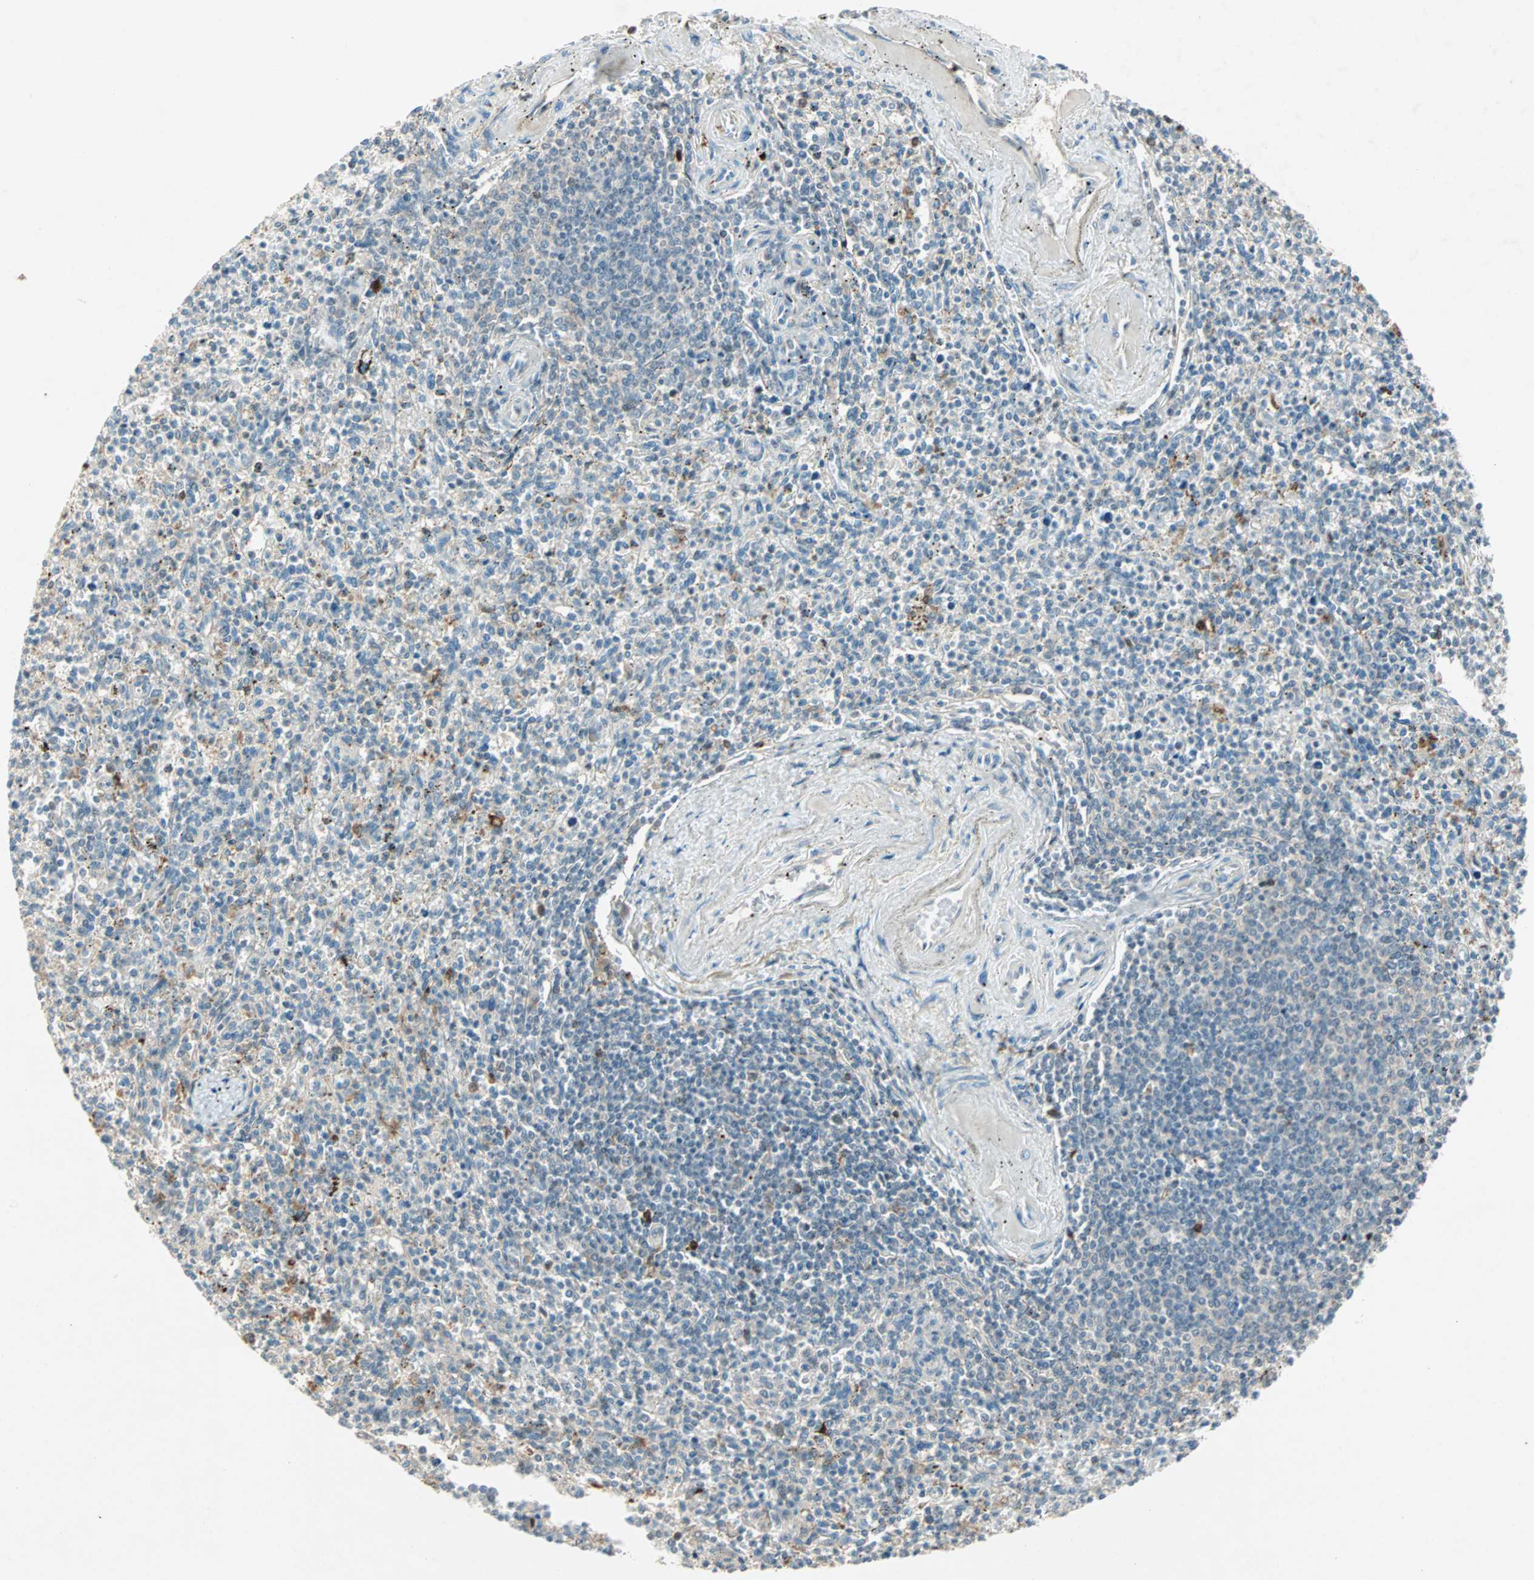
{"staining": {"intensity": "weak", "quantity": "<25%", "location": "cytoplasmic/membranous"}, "tissue": "spleen", "cell_type": "Cells in red pulp", "image_type": "normal", "snomed": [{"axis": "morphology", "description": "Normal tissue, NOS"}, {"axis": "topography", "description": "Spleen"}], "caption": "Immunohistochemistry (IHC) micrograph of benign spleen: human spleen stained with DAB (3,3'-diaminobenzidine) shows no significant protein staining in cells in red pulp.", "gene": "RTL6", "patient": {"sex": "male", "age": 72}}